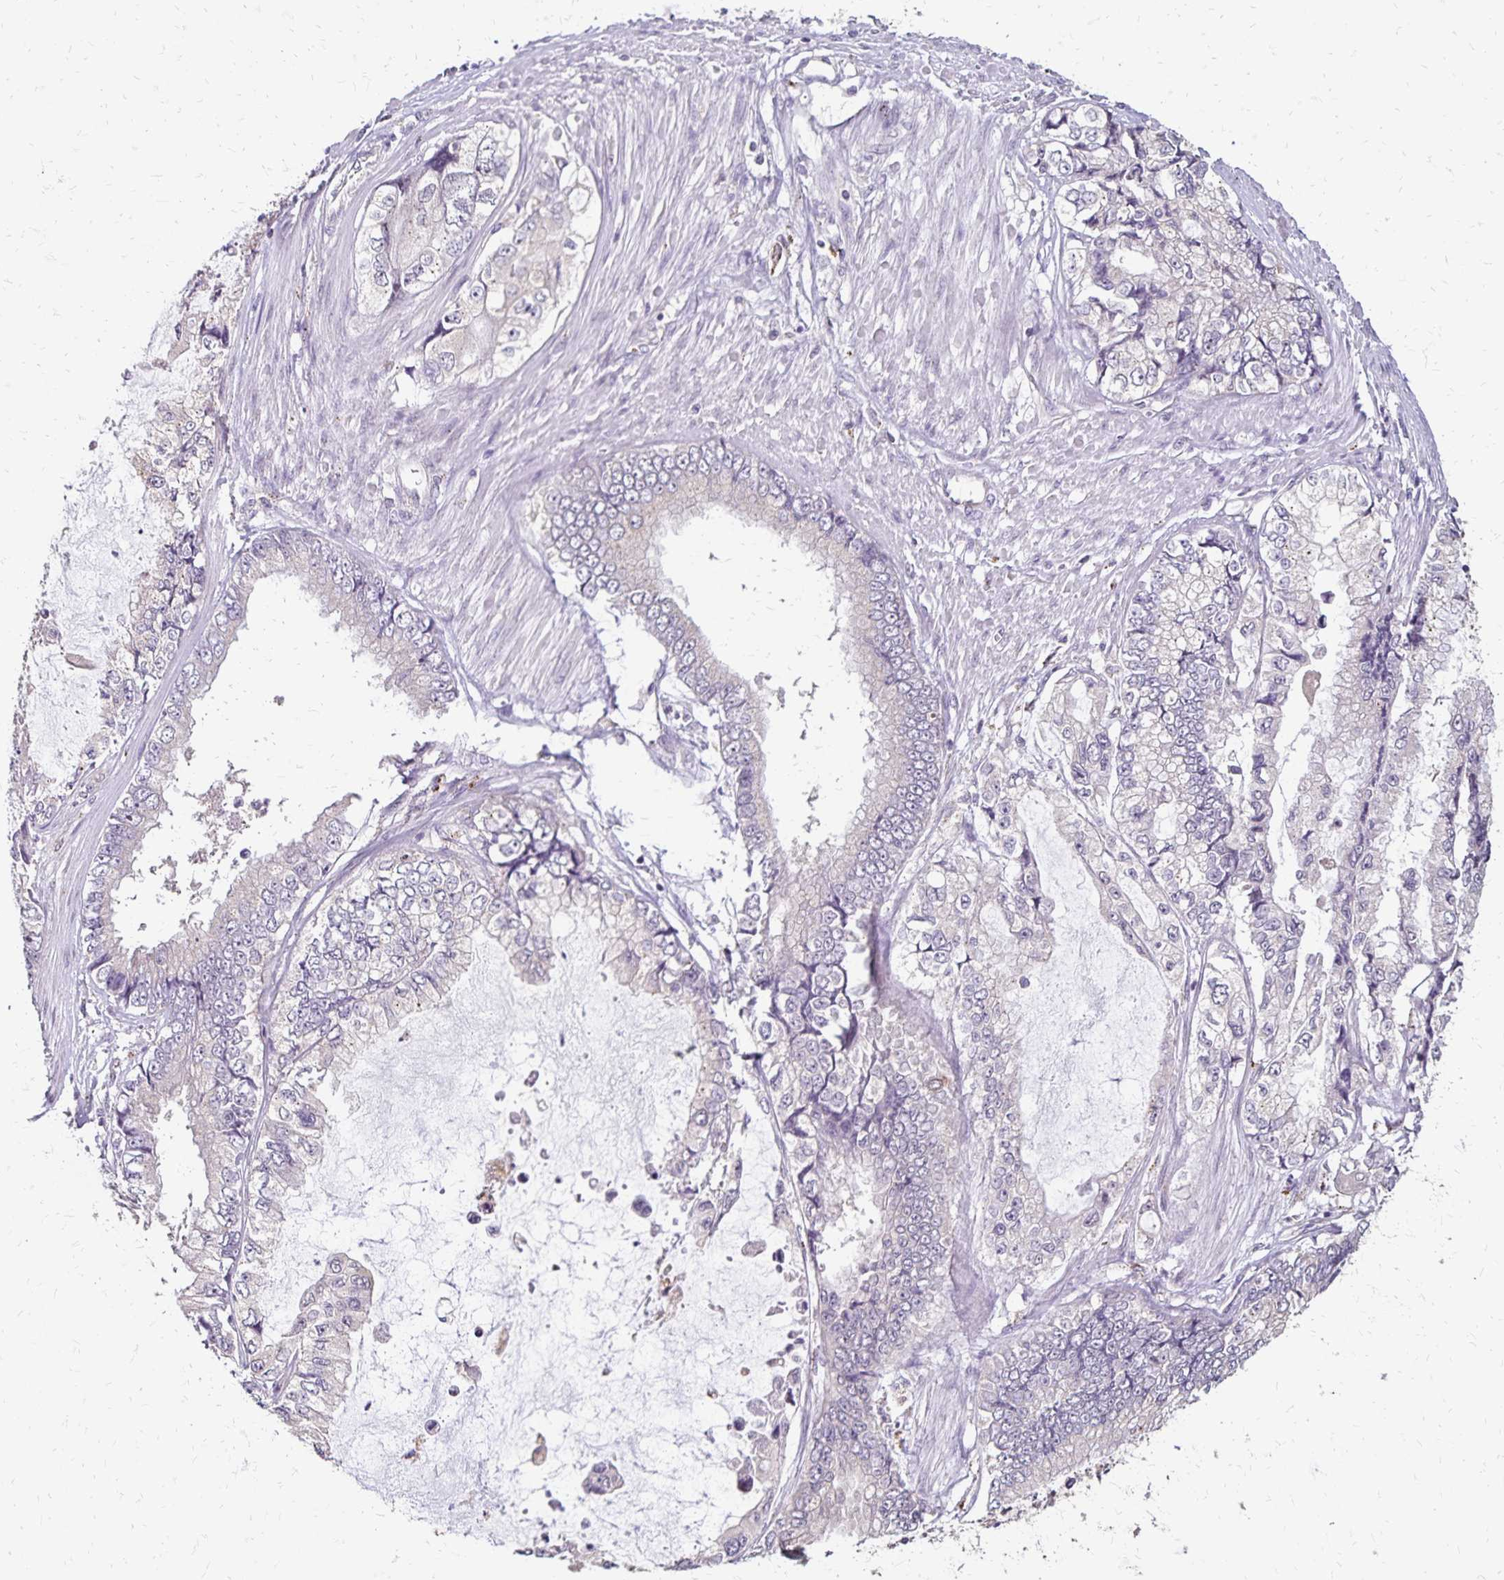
{"staining": {"intensity": "negative", "quantity": "none", "location": "none"}, "tissue": "stomach cancer", "cell_type": "Tumor cells", "image_type": "cancer", "snomed": [{"axis": "morphology", "description": "Adenocarcinoma, NOS"}, {"axis": "topography", "description": "Pancreas"}, {"axis": "topography", "description": "Stomach, upper"}, {"axis": "topography", "description": "Stomach"}], "caption": "A photomicrograph of human stomach adenocarcinoma is negative for staining in tumor cells. The staining is performed using DAB brown chromogen with nuclei counter-stained in using hematoxylin.", "gene": "EMC10", "patient": {"sex": "male", "age": 77}}